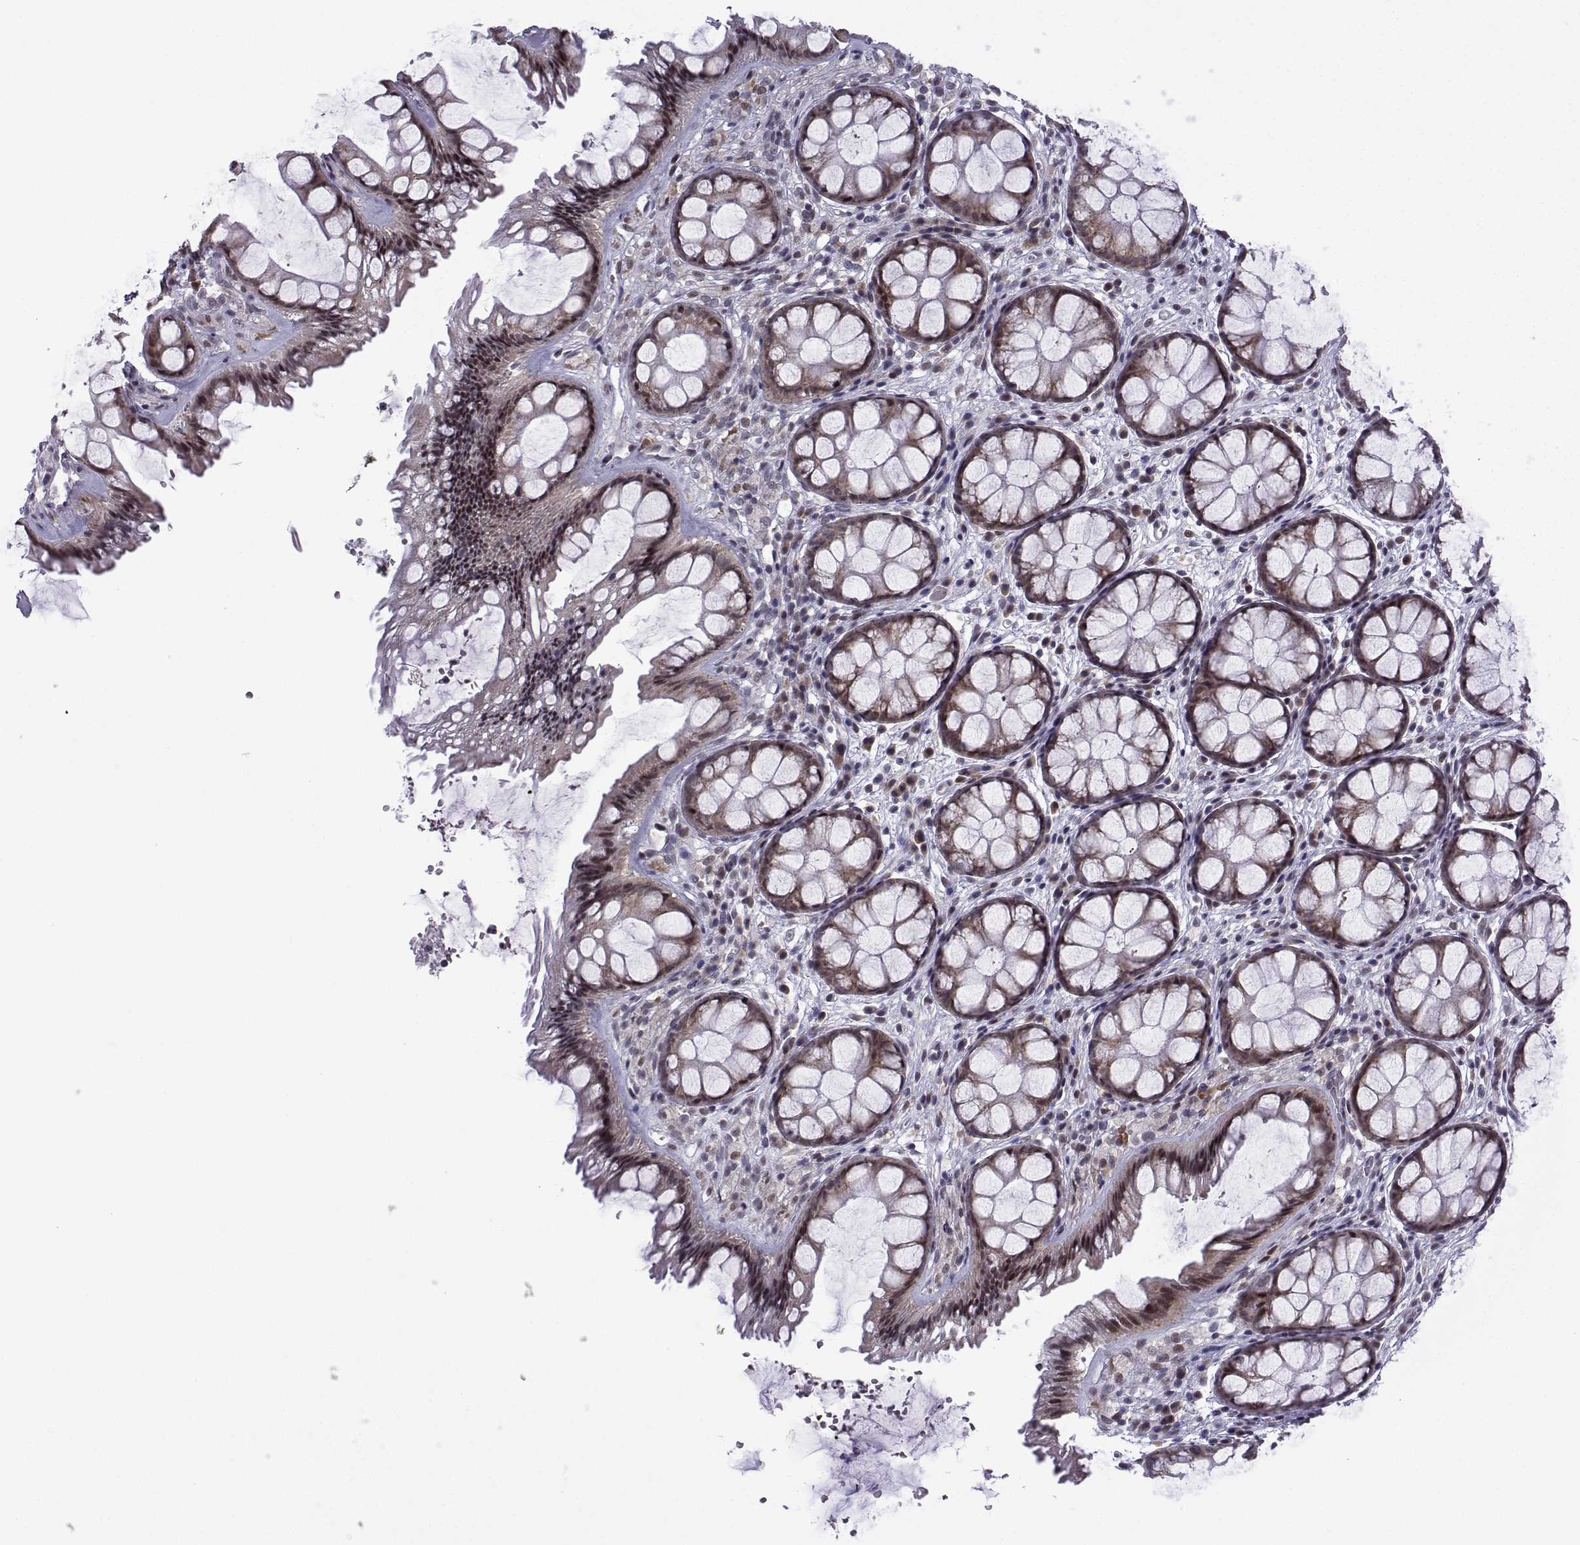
{"staining": {"intensity": "moderate", "quantity": "<25%", "location": "nuclear"}, "tissue": "rectum", "cell_type": "Glandular cells", "image_type": "normal", "snomed": [{"axis": "morphology", "description": "Normal tissue, NOS"}, {"axis": "topography", "description": "Rectum"}], "caption": "This histopathology image exhibits immunohistochemistry (IHC) staining of normal rectum, with low moderate nuclear expression in approximately <25% of glandular cells.", "gene": "FGF3", "patient": {"sex": "female", "age": 62}}